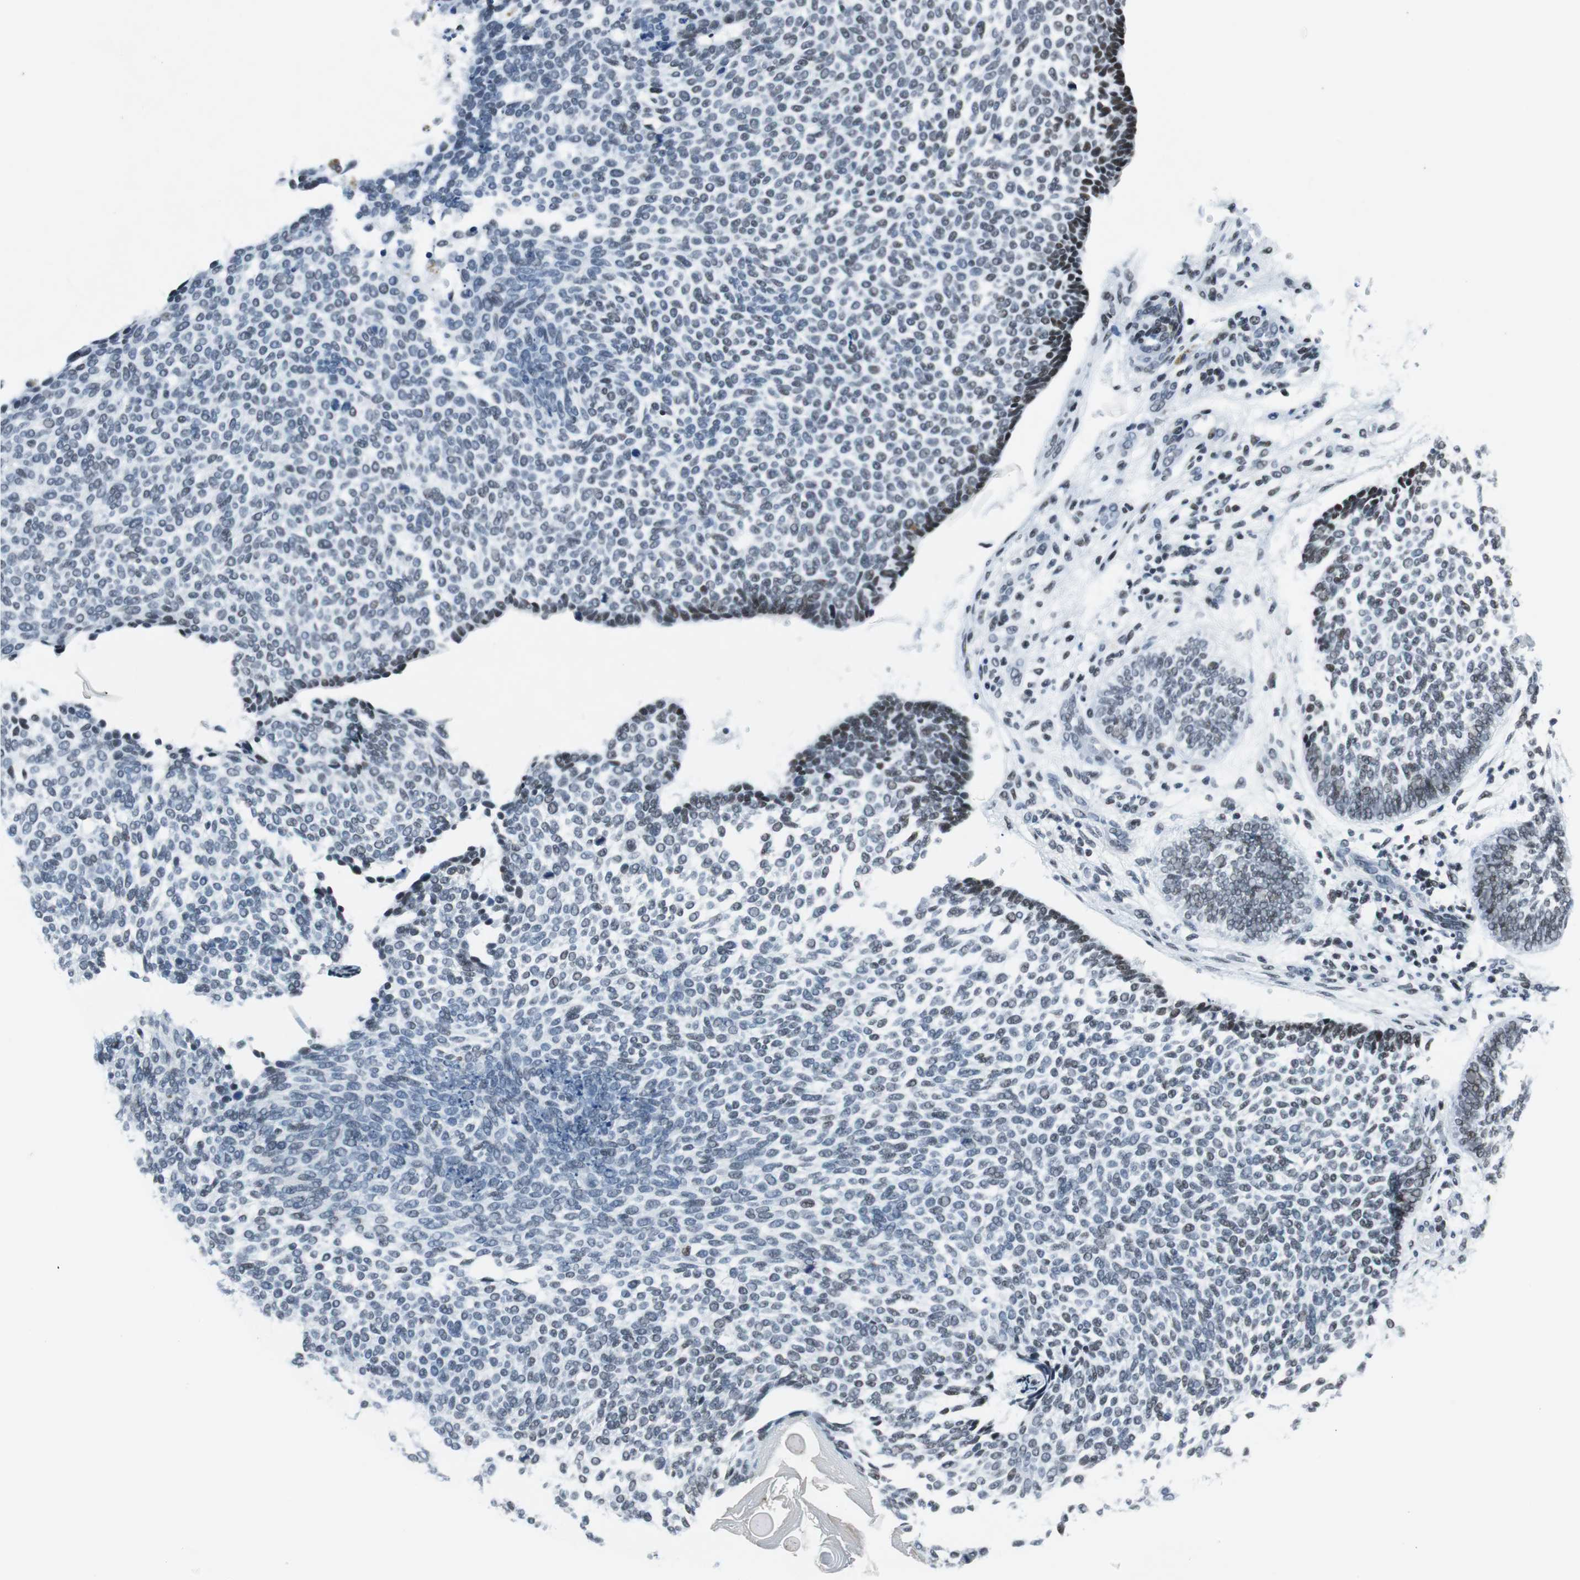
{"staining": {"intensity": "negative", "quantity": "none", "location": "none"}, "tissue": "skin cancer", "cell_type": "Tumor cells", "image_type": "cancer", "snomed": [{"axis": "morphology", "description": "Normal tissue, NOS"}, {"axis": "morphology", "description": "Basal cell carcinoma"}, {"axis": "topography", "description": "Skin"}], "caption": "Tumor cells show no significant expression in basal cell carcinoma (skin). The staining is performed using DAB (3,3'-diaminobenzidine) brown chromogen with nuclei counter-stained in using hematoxylin.", "gene": "HDAC3", "patient": {"sex": "male", "age": 87}}